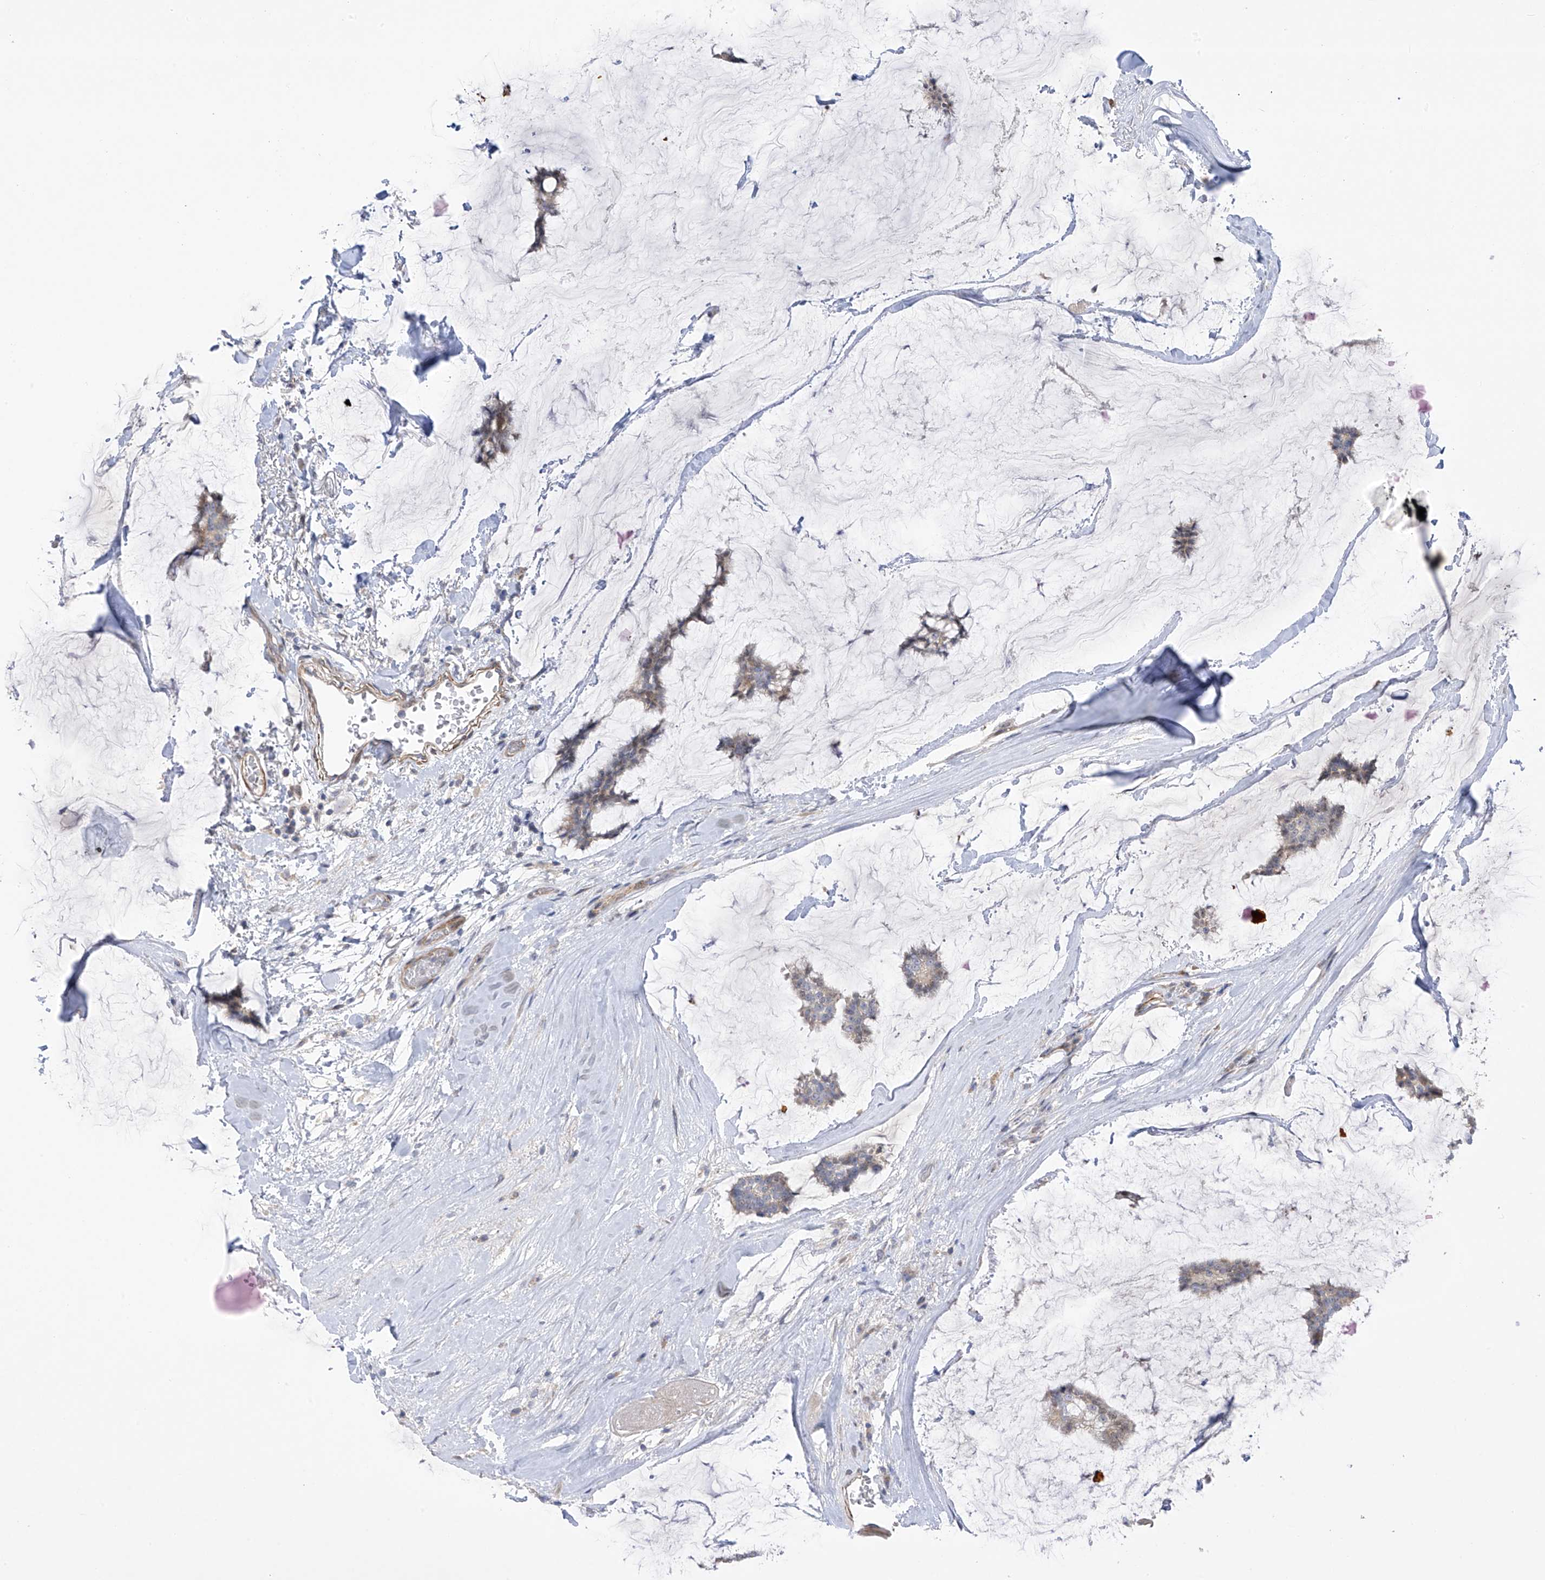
{"staining": {"intensity": "negative", "quantity": "none", "location": "none"}, "tissue": "breast cancer", "cell_type": "Tumor cells", "image_type": "cancer", "snomed": [{"axis": "morphology", "description": "Duct carcinoma"}, {"axis": "topography", "description": "Breast"}], "caption": "The micrograph reveals no staining of tumor cells in infiltrating ductal carcinoma (breast).", "gene": "ZNF641", "patient": {"sex": "female", "age": 93}}